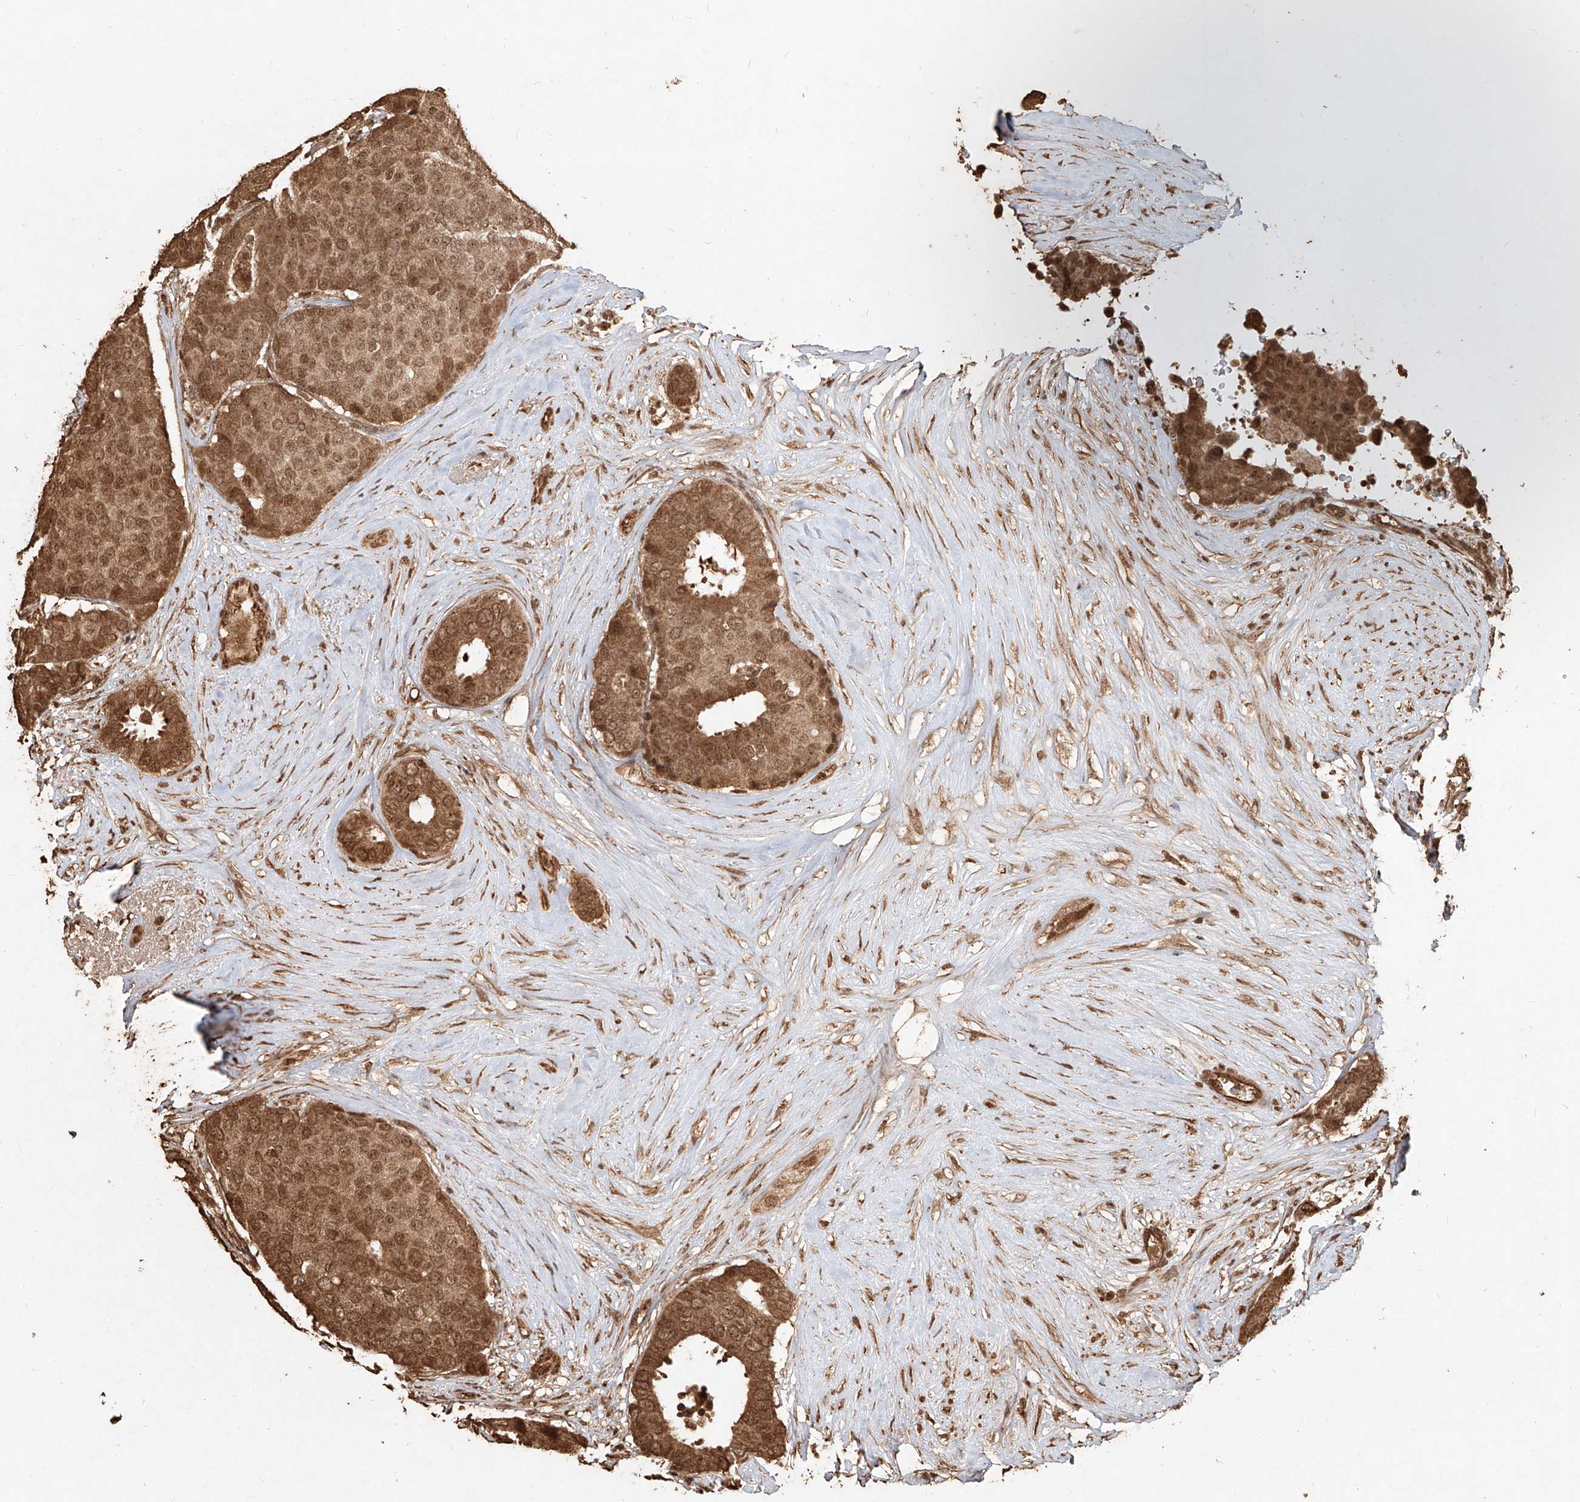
{"staining": {"intensity": "moderate", "quantity": ">75%", "location": "cytoplasmic/membranous,nuclear"}, "tissue": "breast cancer", "cell_type": "Tumor cells", "image_type": "cancer", "snomed": [{"axis": "morphology", "description": "Duct carcinoma"}, {"axis": "topography", "description": "Breast"}], "caption": "Immunohistochemistry (IHC) of human infiltrating ductal carcinoma (breast) reveals medium levels of moderate cytoplasmic/membranous and nuclear expression in approximately >75% of tumor cells. The protein is shown in brown color, while the nuclei are stained blue.", "gene": "UBE2K", "patient": {"sex": "female", "age": 75}}